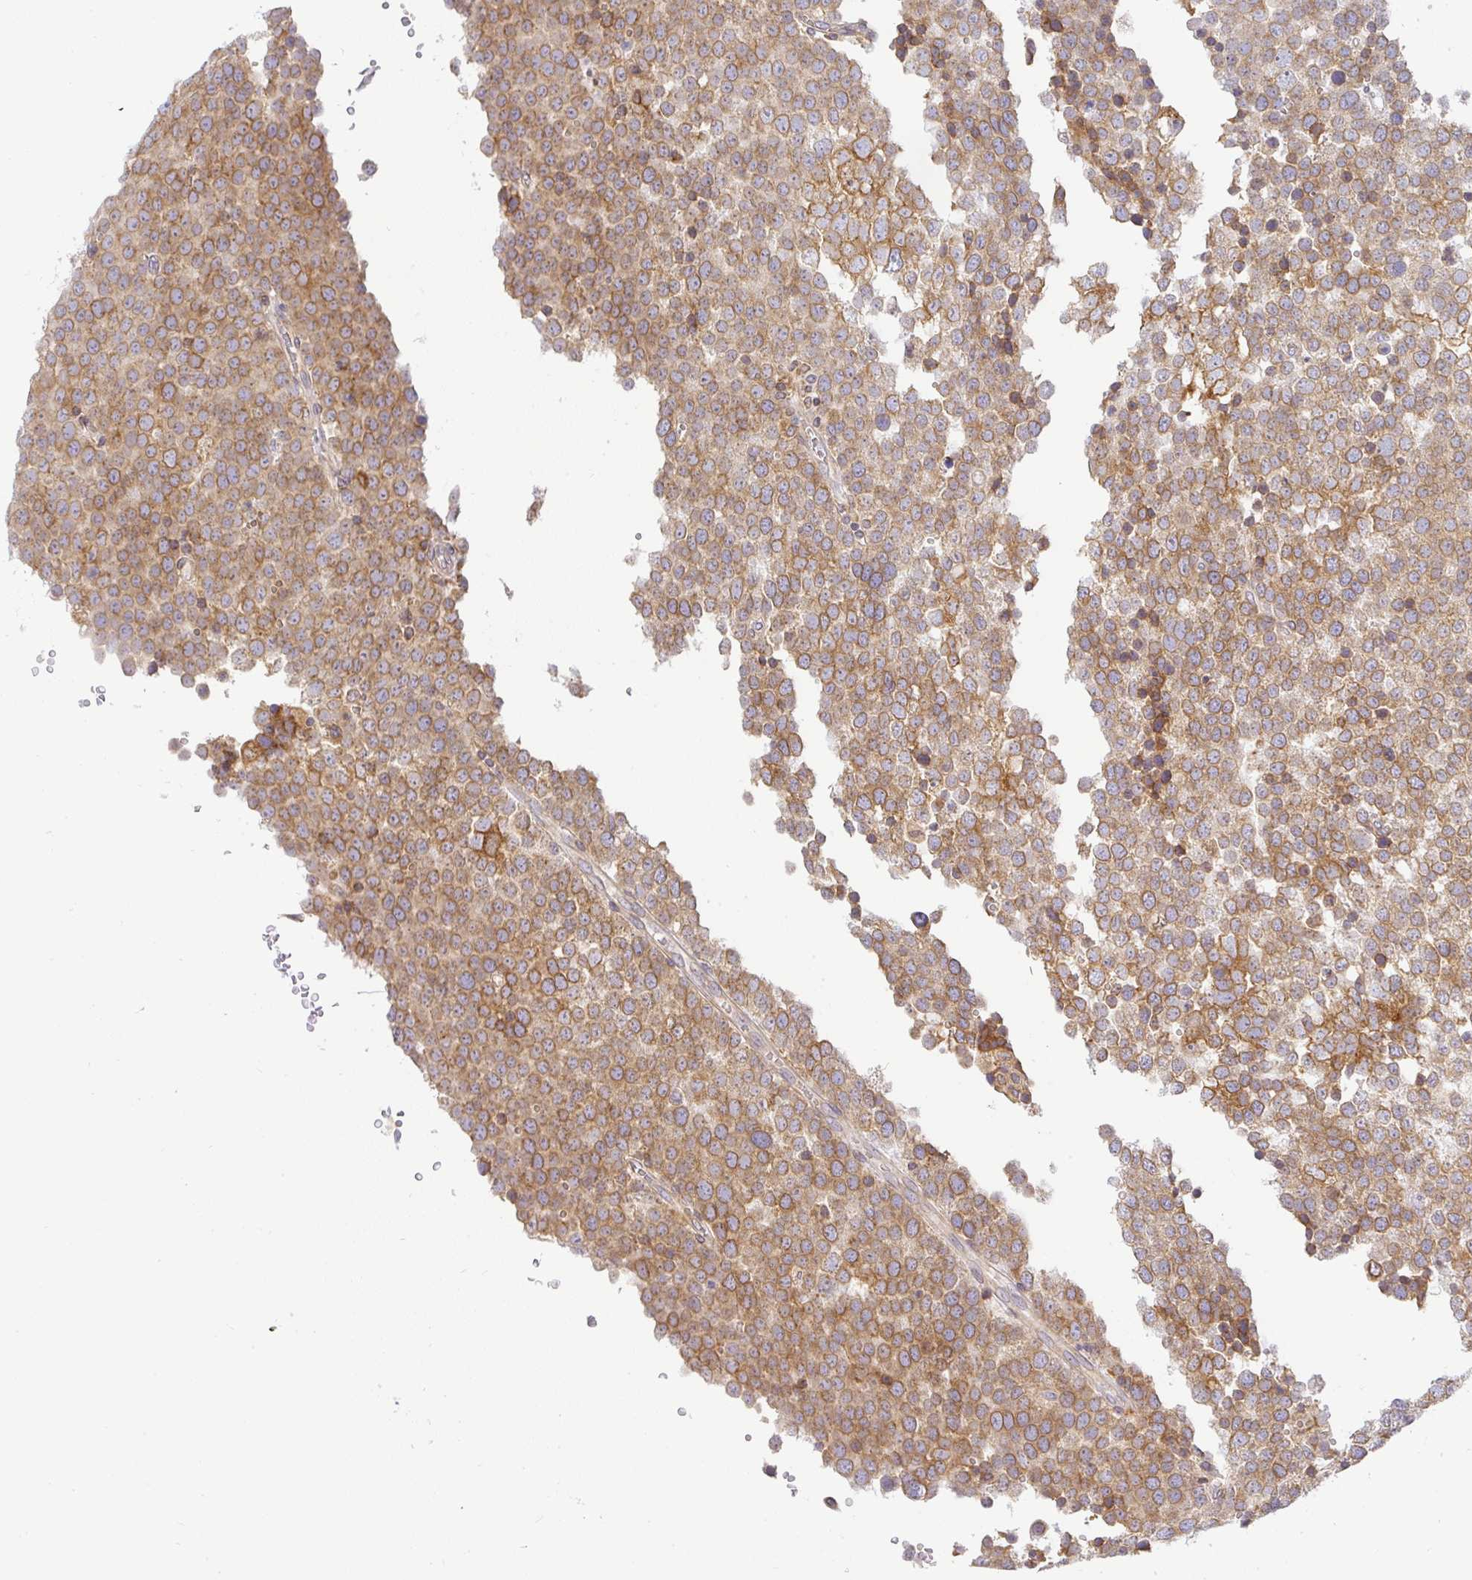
{"staining": {"intensity": "moderate", "quantity": ">75%", "location": "cytoplasmic/membranous"}, "tissue": "testis cancer", "cell_type": "Tumor cells", "image_type": "cancer", "snomed": [{"axis": "morphology", "description": "Seminoma, NOS"}, {"axis": "topography", "description": "Testis"}], "caption": "The micrograph shows staining of testis seminoma, revealing moderate cytoplasmic/membranous protein expression (brown color) within tumor cells.", "gene": "DERL2", "patient": {"sex": "male", "age": 71}}